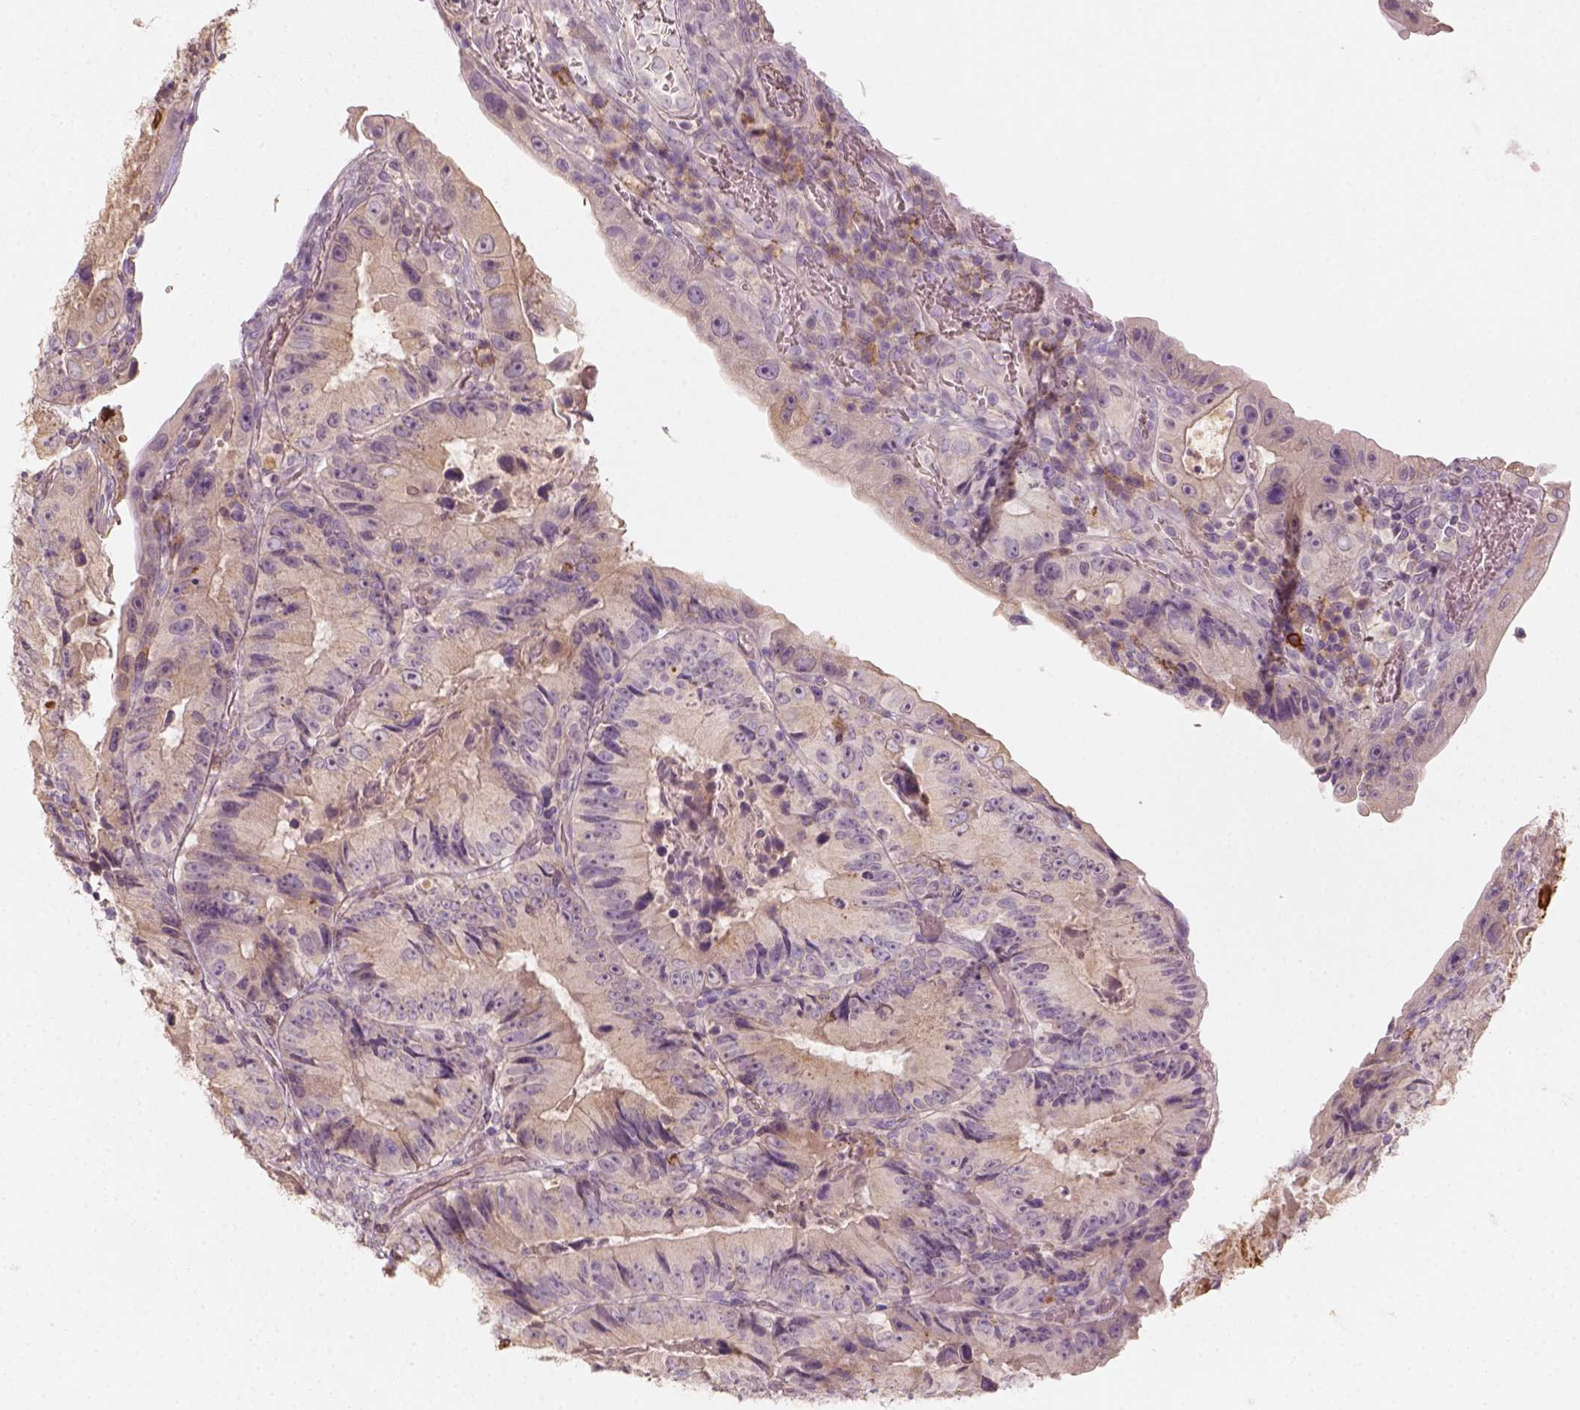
{"staining": {"intensity": "weak", "quantity": "<25%", "location": "cytoplasmic/membranous"}, "tissue": "colorectal cancer", "cell_type": "Tumor cells", "image_type": "cancer", "snomed": [{"axis": "morphology", "description": "Adenocarcinoma, NOS"}, {"axis": "topography", "description": "Colon"}], "caption": "High magnification brightfield microscopy of colorectal cancer (adenocarcinoma) stained with DAB (brown) and counterstained with hematoxylin (blue): tumor cells show no significant positivity.", "gene": "AQP9", "patient": {"sex": "female", "age": 86}}